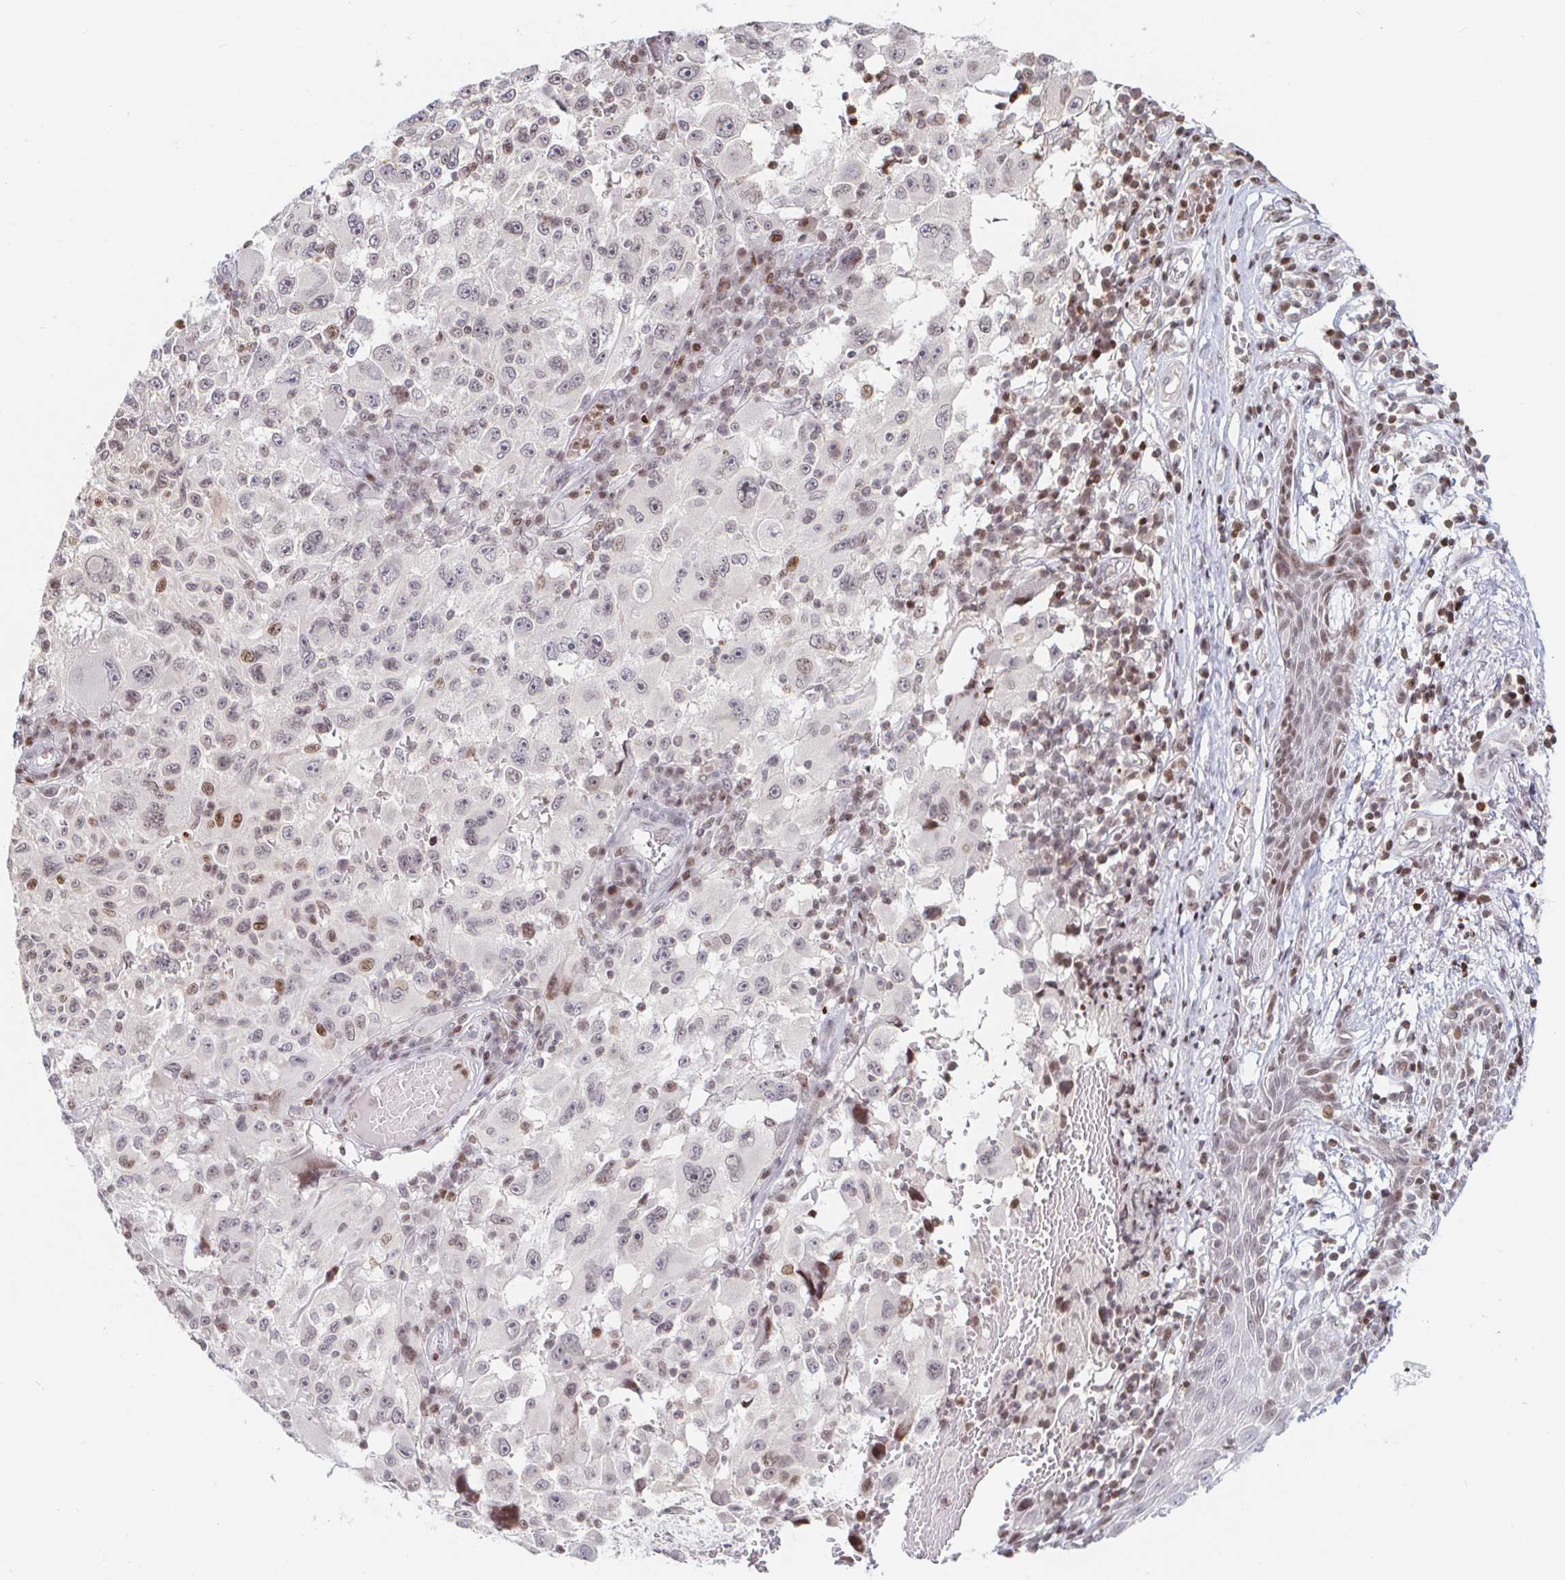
{"staining": {"intensity": "moderate", "quantity": "<25%", "location": "nuclear"}, "tissue": "melanoma", "cell_type": "Tumor cells", "image_type": "cancer", "snomed": [{"axis": "morphology", "description": "Malignant melanoma, NOS"}, {"axis": "topography", "description": "Skin"}], "caption": "Immunohistochemistry image of neoplastic tissue: malignant melanoma stained using immunohistochemistry demonstrates low levels of moderate protein expression localized specifically in the nuclear of tumor cells, appearing as a nuclear brown color.", "gene": "HOXC10", "patient": {"sex": "female", "age": 71}}